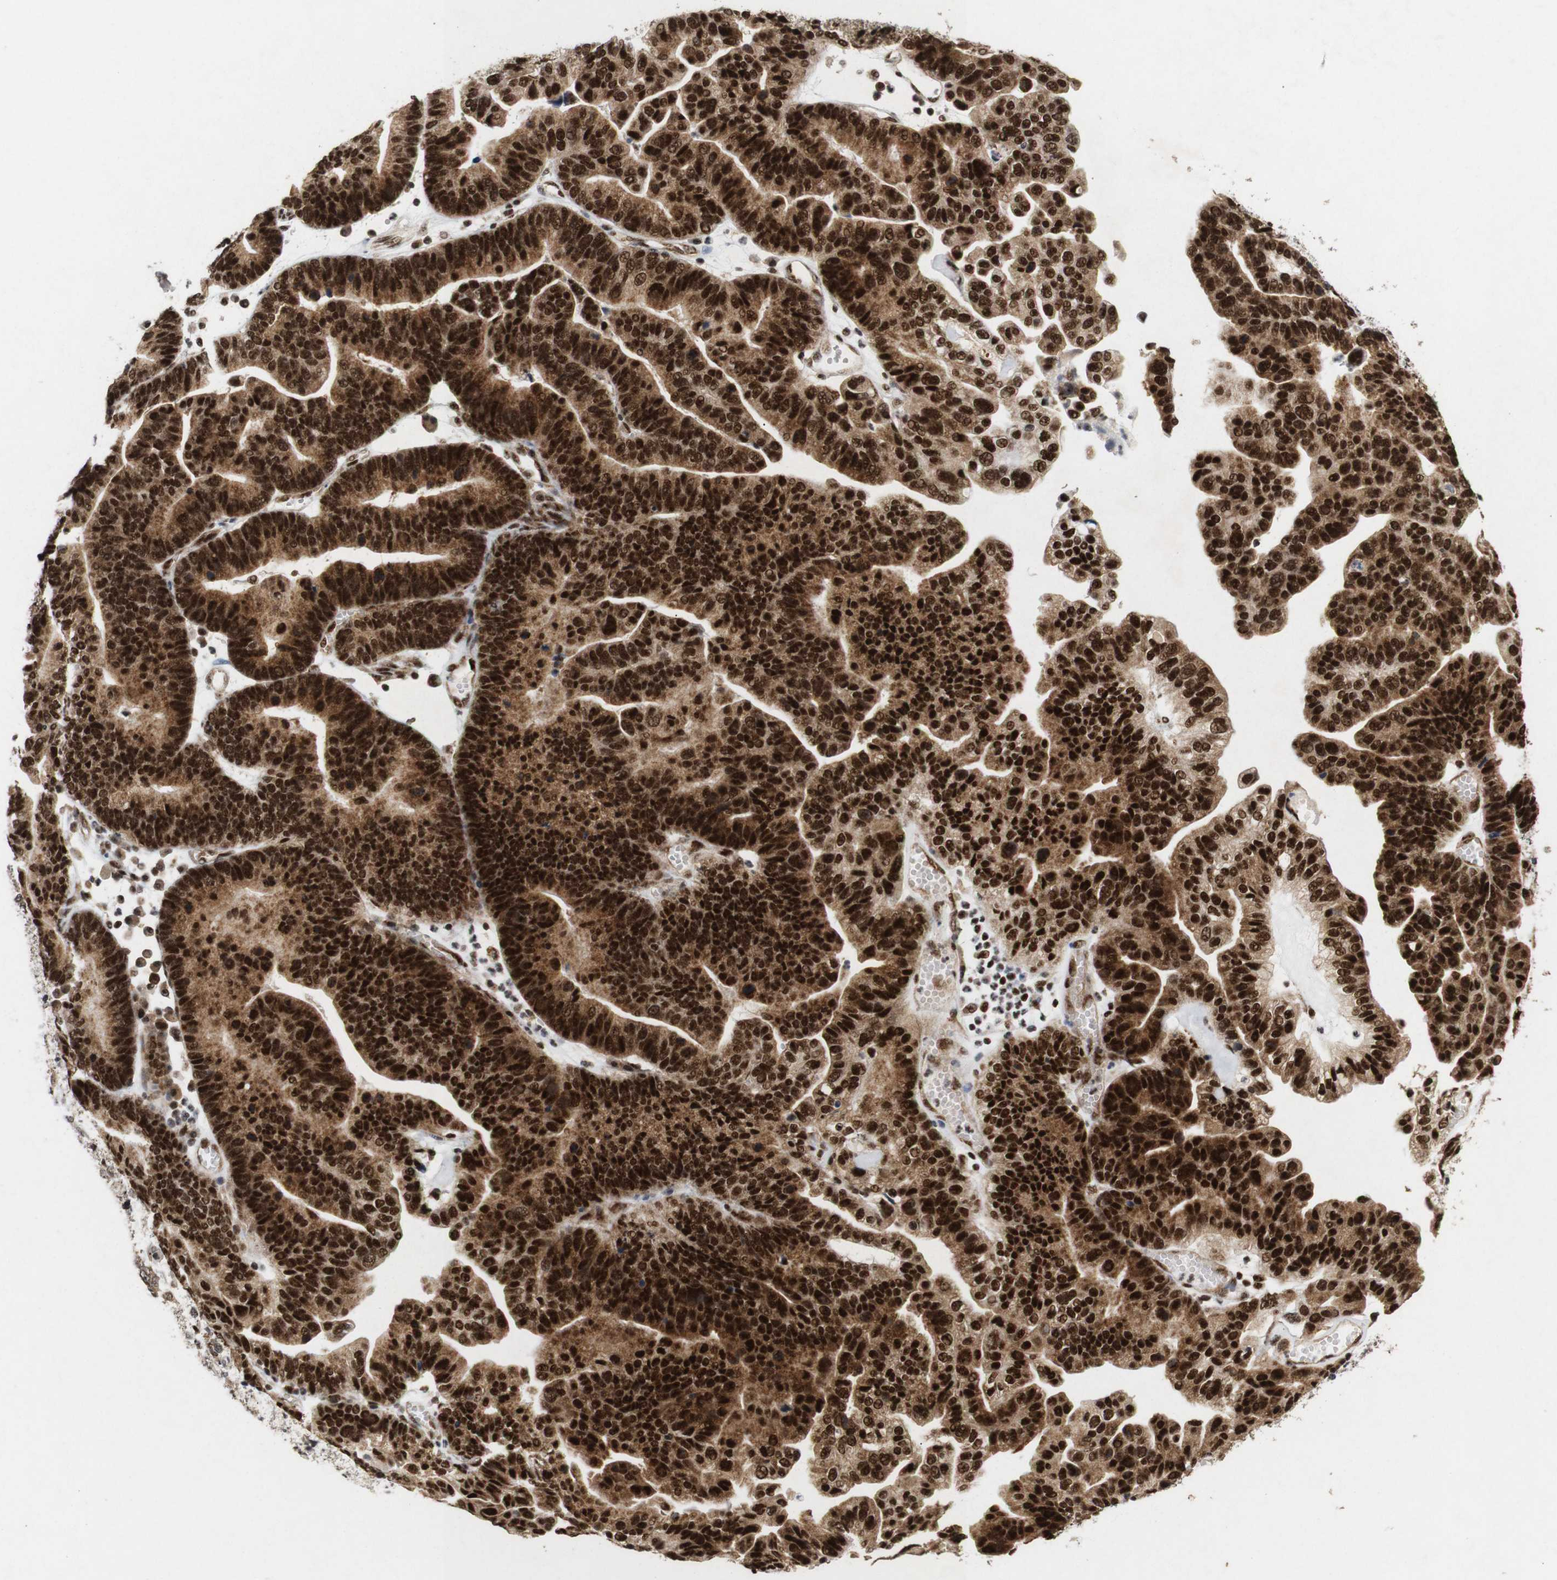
{"staining": {"intensity": "strong", "quantity": ">75%", "location": "cytoplasmic/membranous,nuclear"}, "tissue": "ovarian cancer", "cell_type": "Tumor cells", "image_type": "cancer", "snomed": [{"axis": "morphology", "description": "Cystadenocarcinoma, serous, NOS"}, {"axis": "topography", "description": "Ovary"}], "caption": "Human serous cystadenocarcinoma (ovarian) stained for a protein (brown) exhibits strong cytoplasmic/membranous and nuclear positive staining in about >75% of tumor cells.", "gene": "PYM1", "patient": {"sex": "female", "age": 56}}